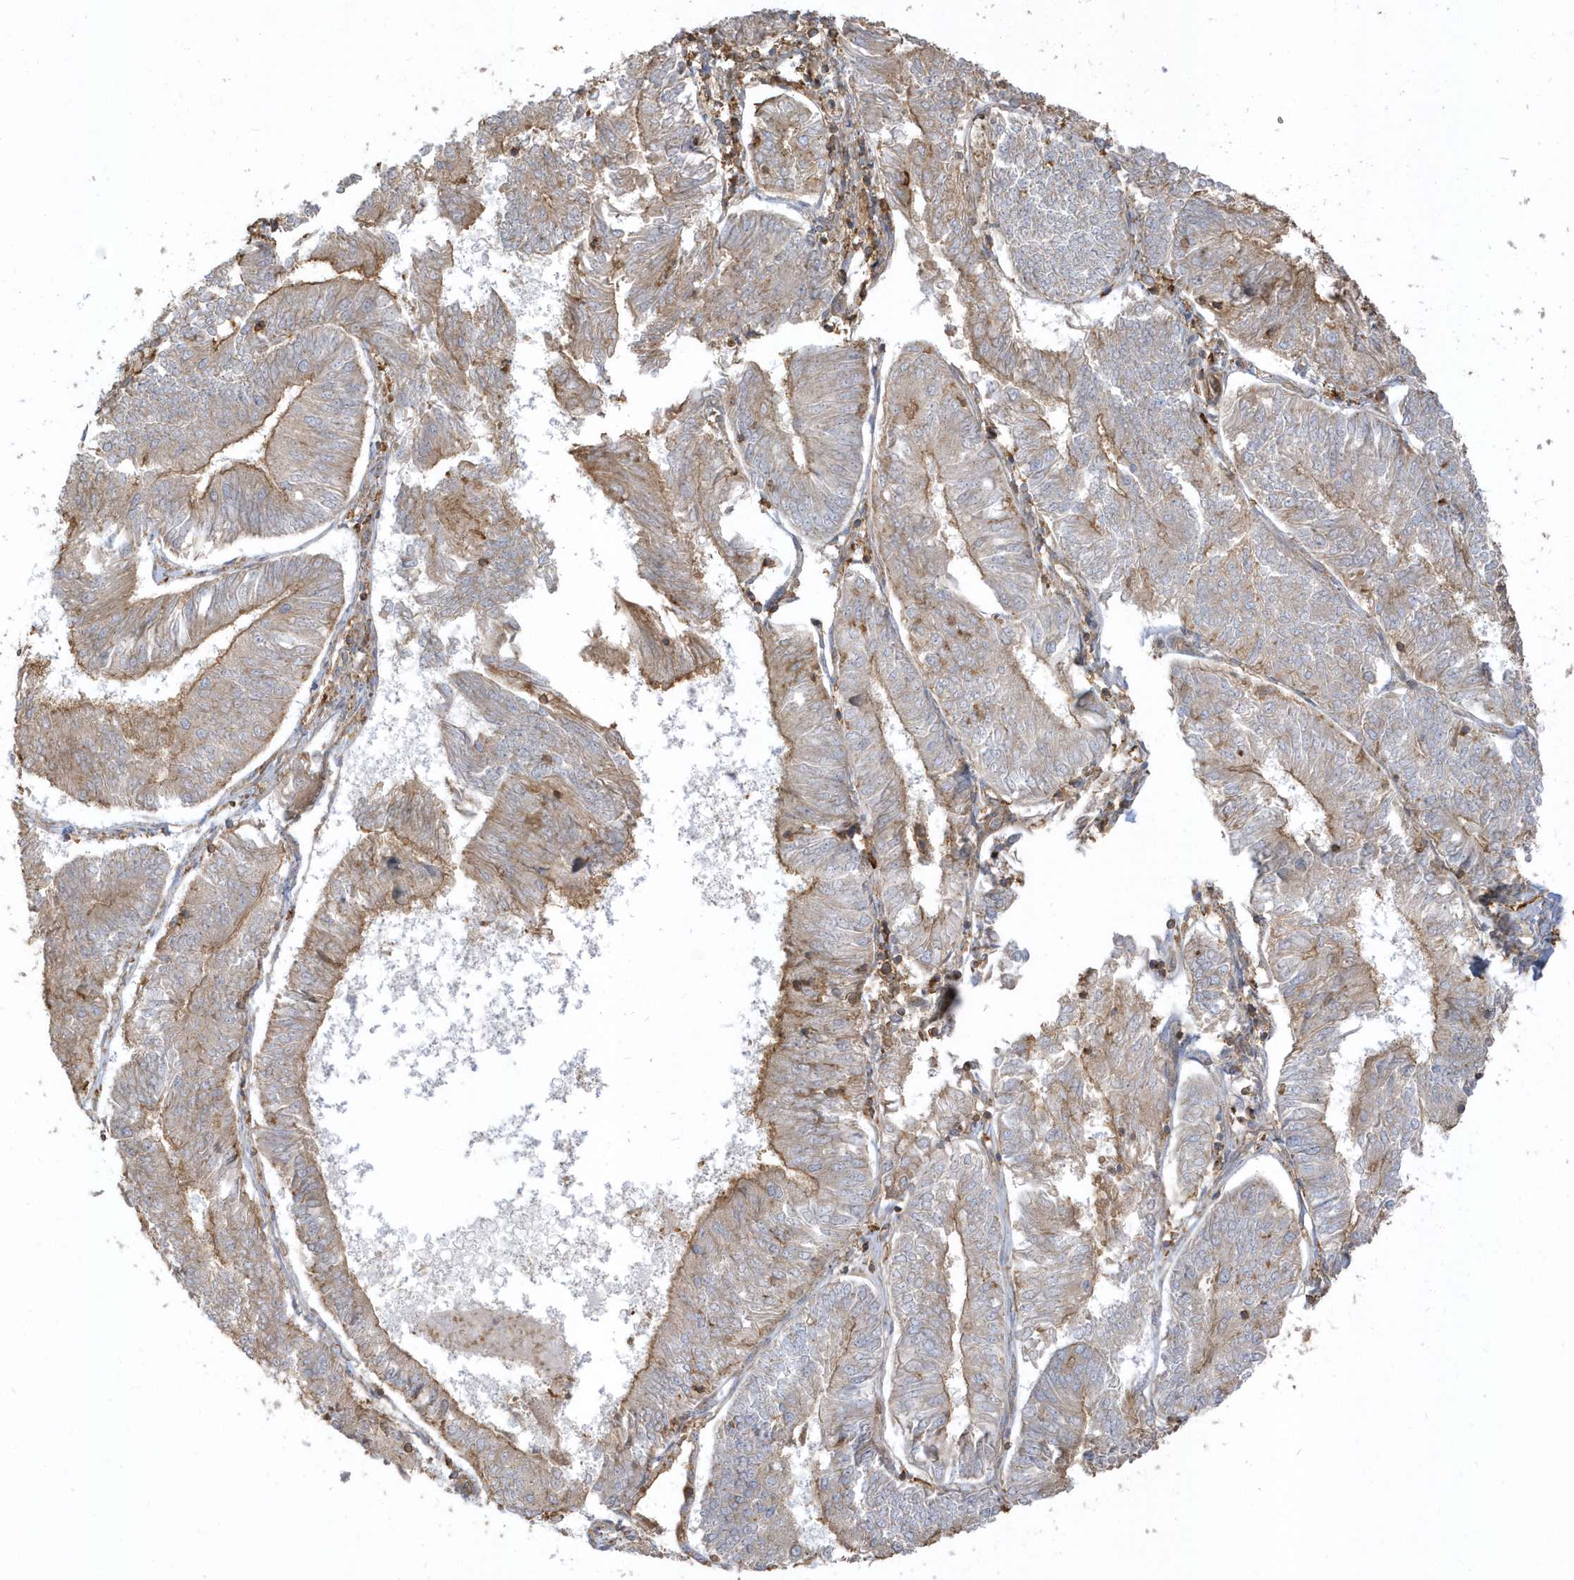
{"staining": {"intensity": "moderate", "quantity": "25%-75%", "location": "cytoplasmic/membranous"}, "tissue": "endometrial cancer", "cell_type": "Tumor cells", "image_type": "cancer", "snomed": [{"axis": "morphology", "description": "Adenocarcinoma, NOS"}, {"axis": "topography", "description": "Endometrium"}], "caption": "This micrograph shows endometrial cancer (adenocarcinoma) stained with IHC to label a protein in brown. The cytoplasmic/membranous of tumor cells show moderate positivity for the protein. Nuclei are counter-stained blue.", "gene": "ZBTB8A", "patient": {"sex": "female", "age": 58}}